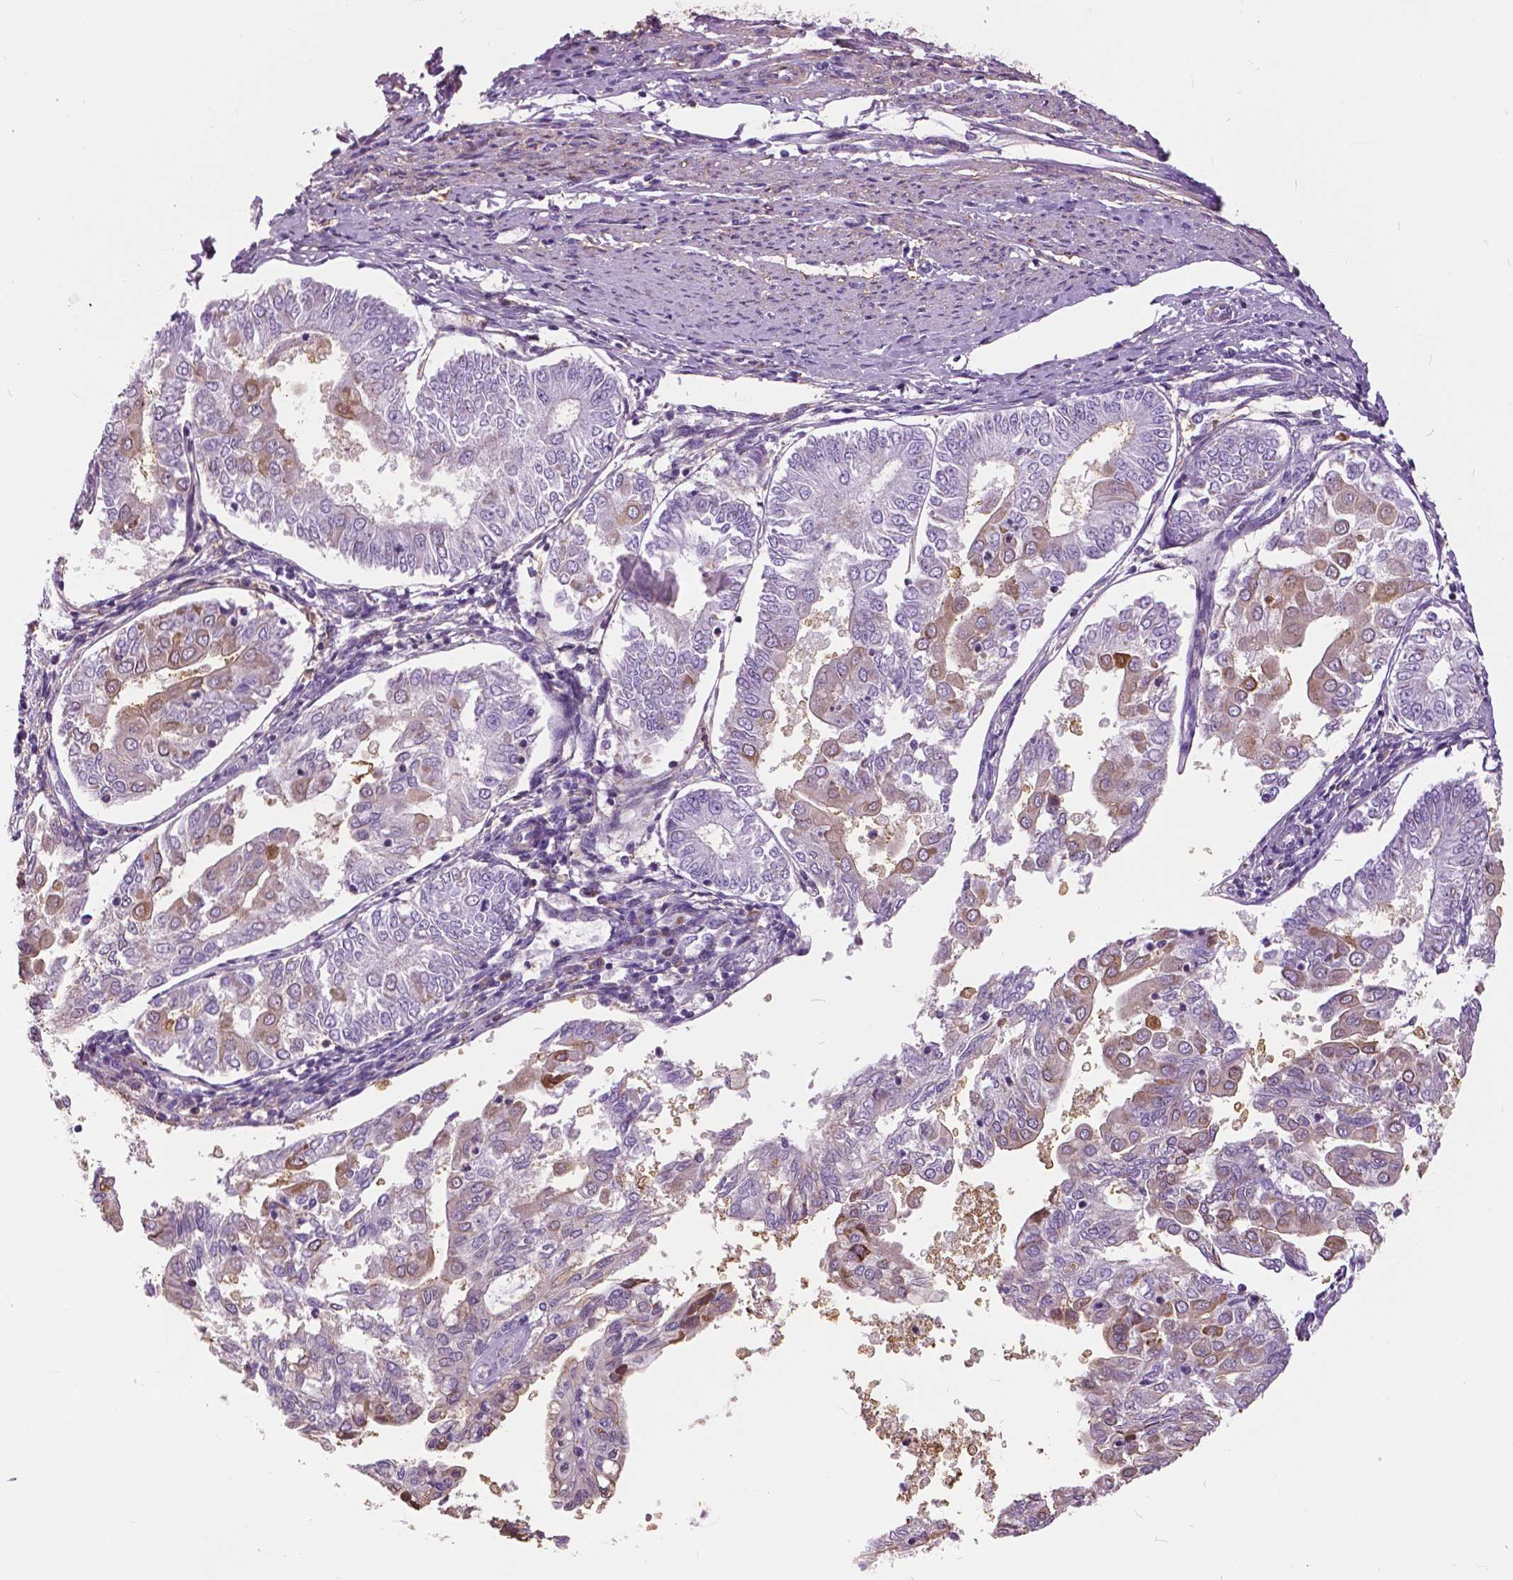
{"staining": {"intensity": "weak", "quantity": "<25%", "location": "cytoplasmic/membranous"}, "tissue": "endometrial cancer", "cell_type": "Tumor cells", "image_type": "cancer", "snomed": [{"axis": "morphology", "description": "Adenocarcinoma, NOS"}, {"axis": "topography", "description": "Endometrium"}], "caption": "Endometrial adenocarcinoma was stained to show a protein in brown. There is no significant positivity in tumor cells. (DAB (3,3'-diaminobenzidine) IHC visualized using brightfield microscopy, high magnification).", "gene": "ANXA13", "patient": {"sex": "female", "age": 68}}